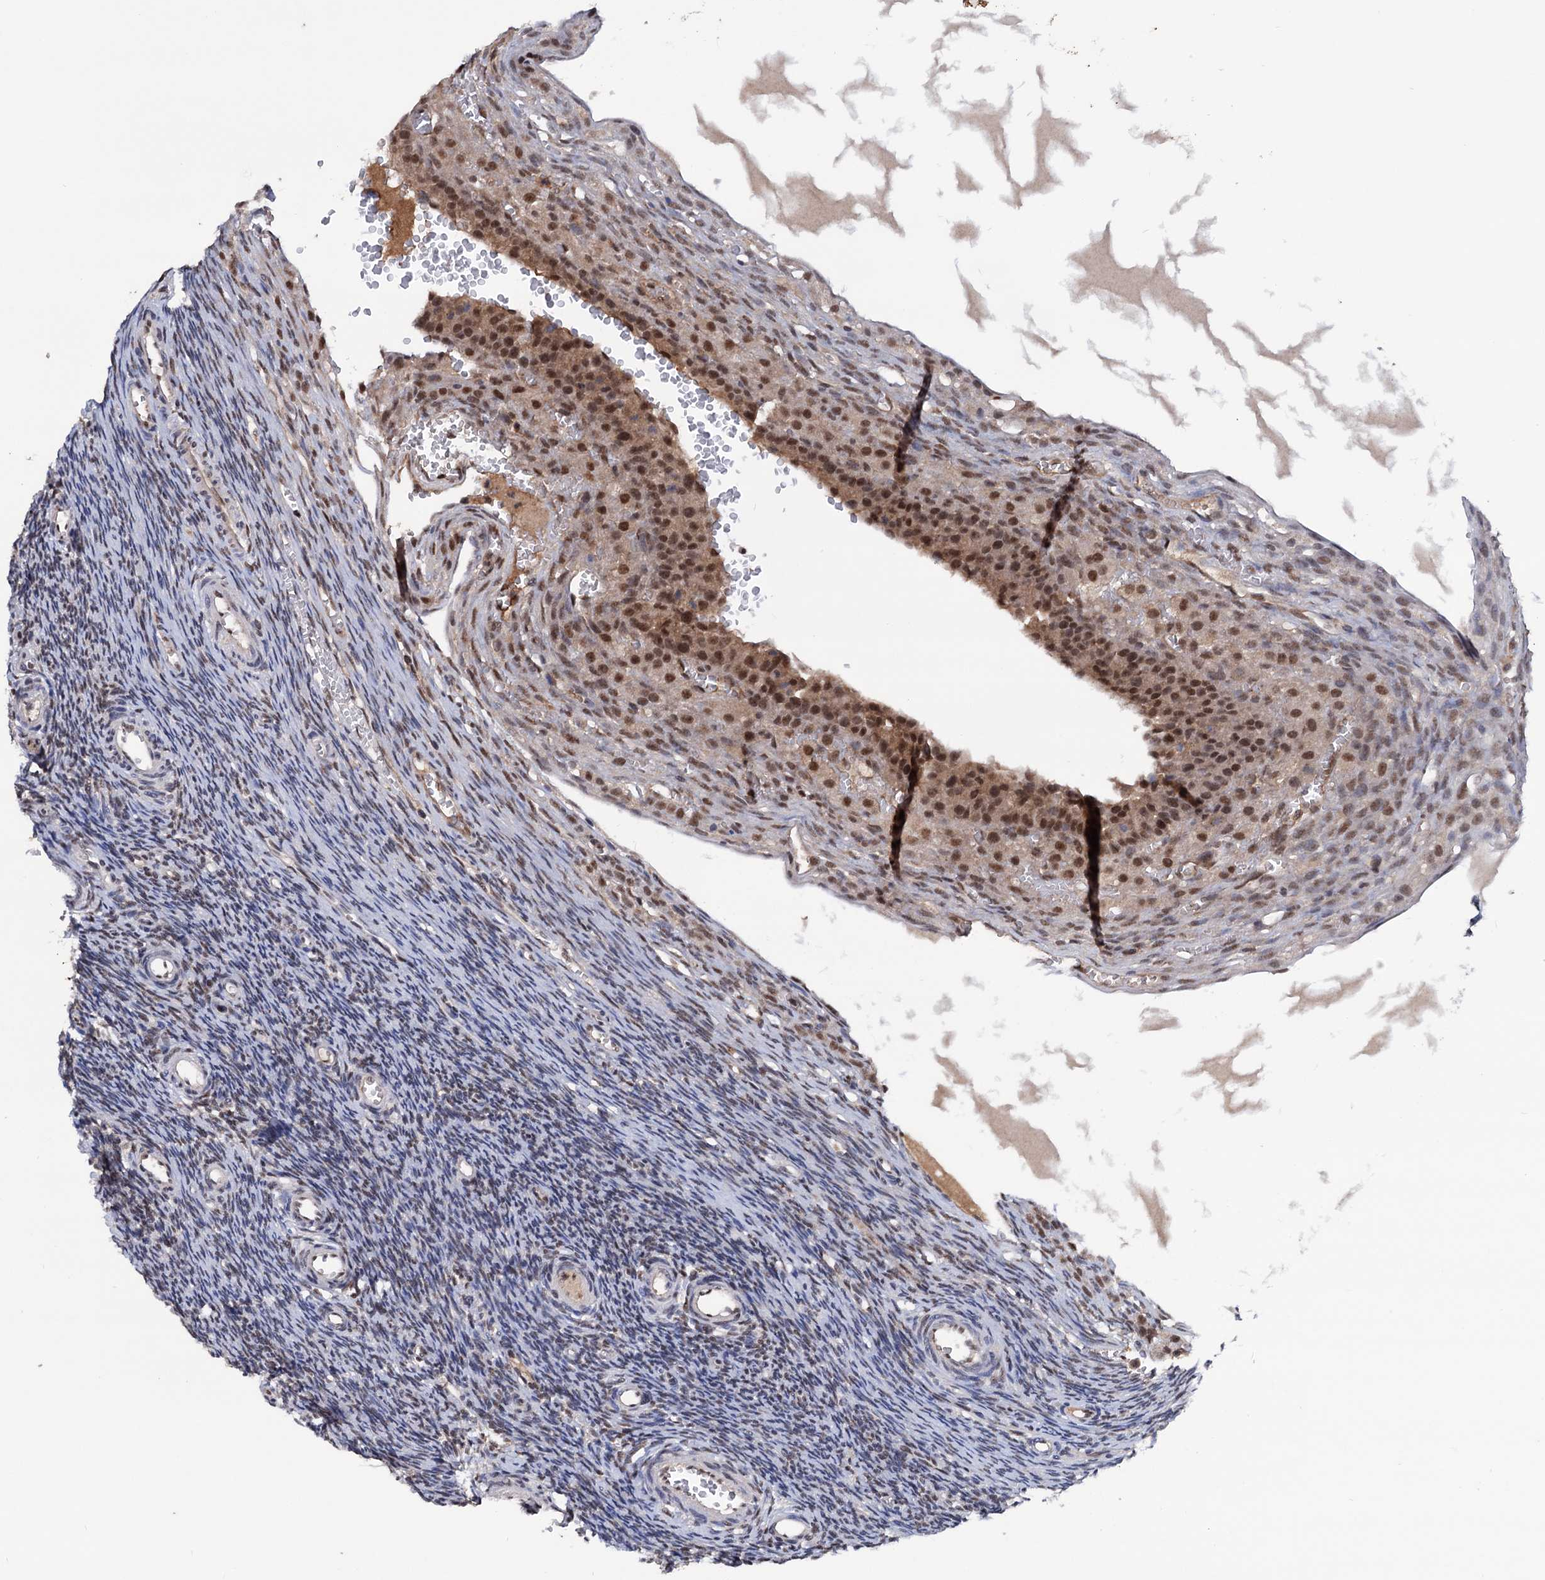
{"staining": {"intensity": "moderate", "quantity": "25%-75%", "location": "nuclear"}, "tissue": "ovary", "cell_type": "Ovarian stroma cells", "image_type": "normal", "snomed": [{"axis": "morphology", "description": "Normal tissue, NOS"}, {"axis": "topography", "description": "Ovary"}], "caption": "Immunohistochemical staining of normal ovary demonstrates medium levels of moderate nuclear expression in approximately 25%-75% of ovarian stroma cells. (DAB (3,3'-diaminobenzidine) IHC with brightfield microscopy, high magnification).", "gene": "TBC1D12", "patient": {"sex": "female", "age": 39}}